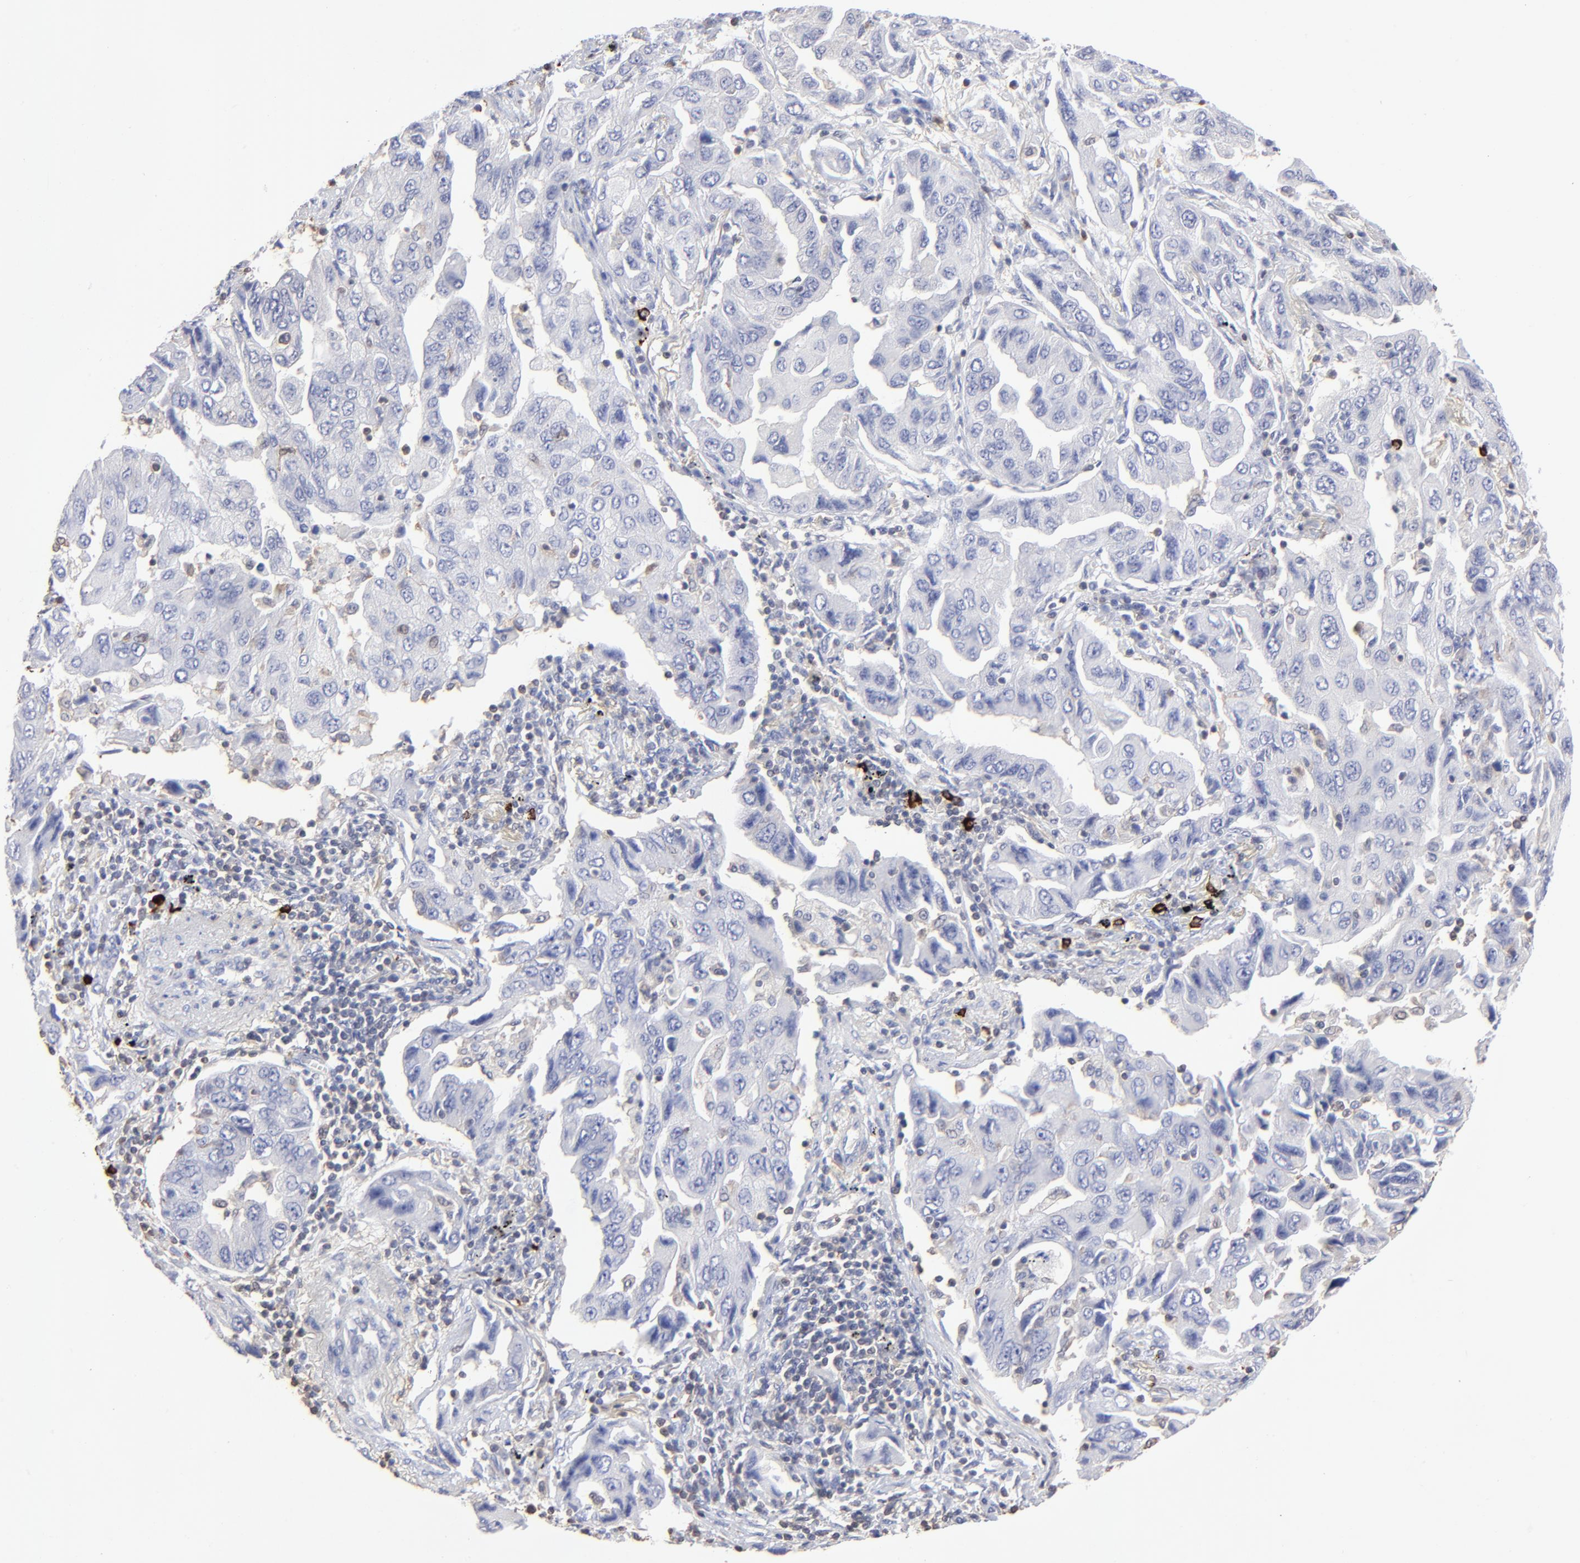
{"staining": {"intensity": "negative", "quantity": "none", "location": "none"}, "tissue": "lung cancer", "cell_type": "Tumor cells", "image_type": "cancer", "snomed": [{"axis": "morphology", "description": "Adenocarcinoma, NOS"}, {"axis": "topography", "description": "Lung"}], "caption": "Lung cancer was stained to show a protein in brown. There is no significant staining in tumor cells. The staining is performed using DAB (3,3'-diaminobenzidine) brown chromogen with nuclei counter-stained in using hematoxylin.", "gene": "TBXT", "patient": {"sex": "female", "age": 65}}